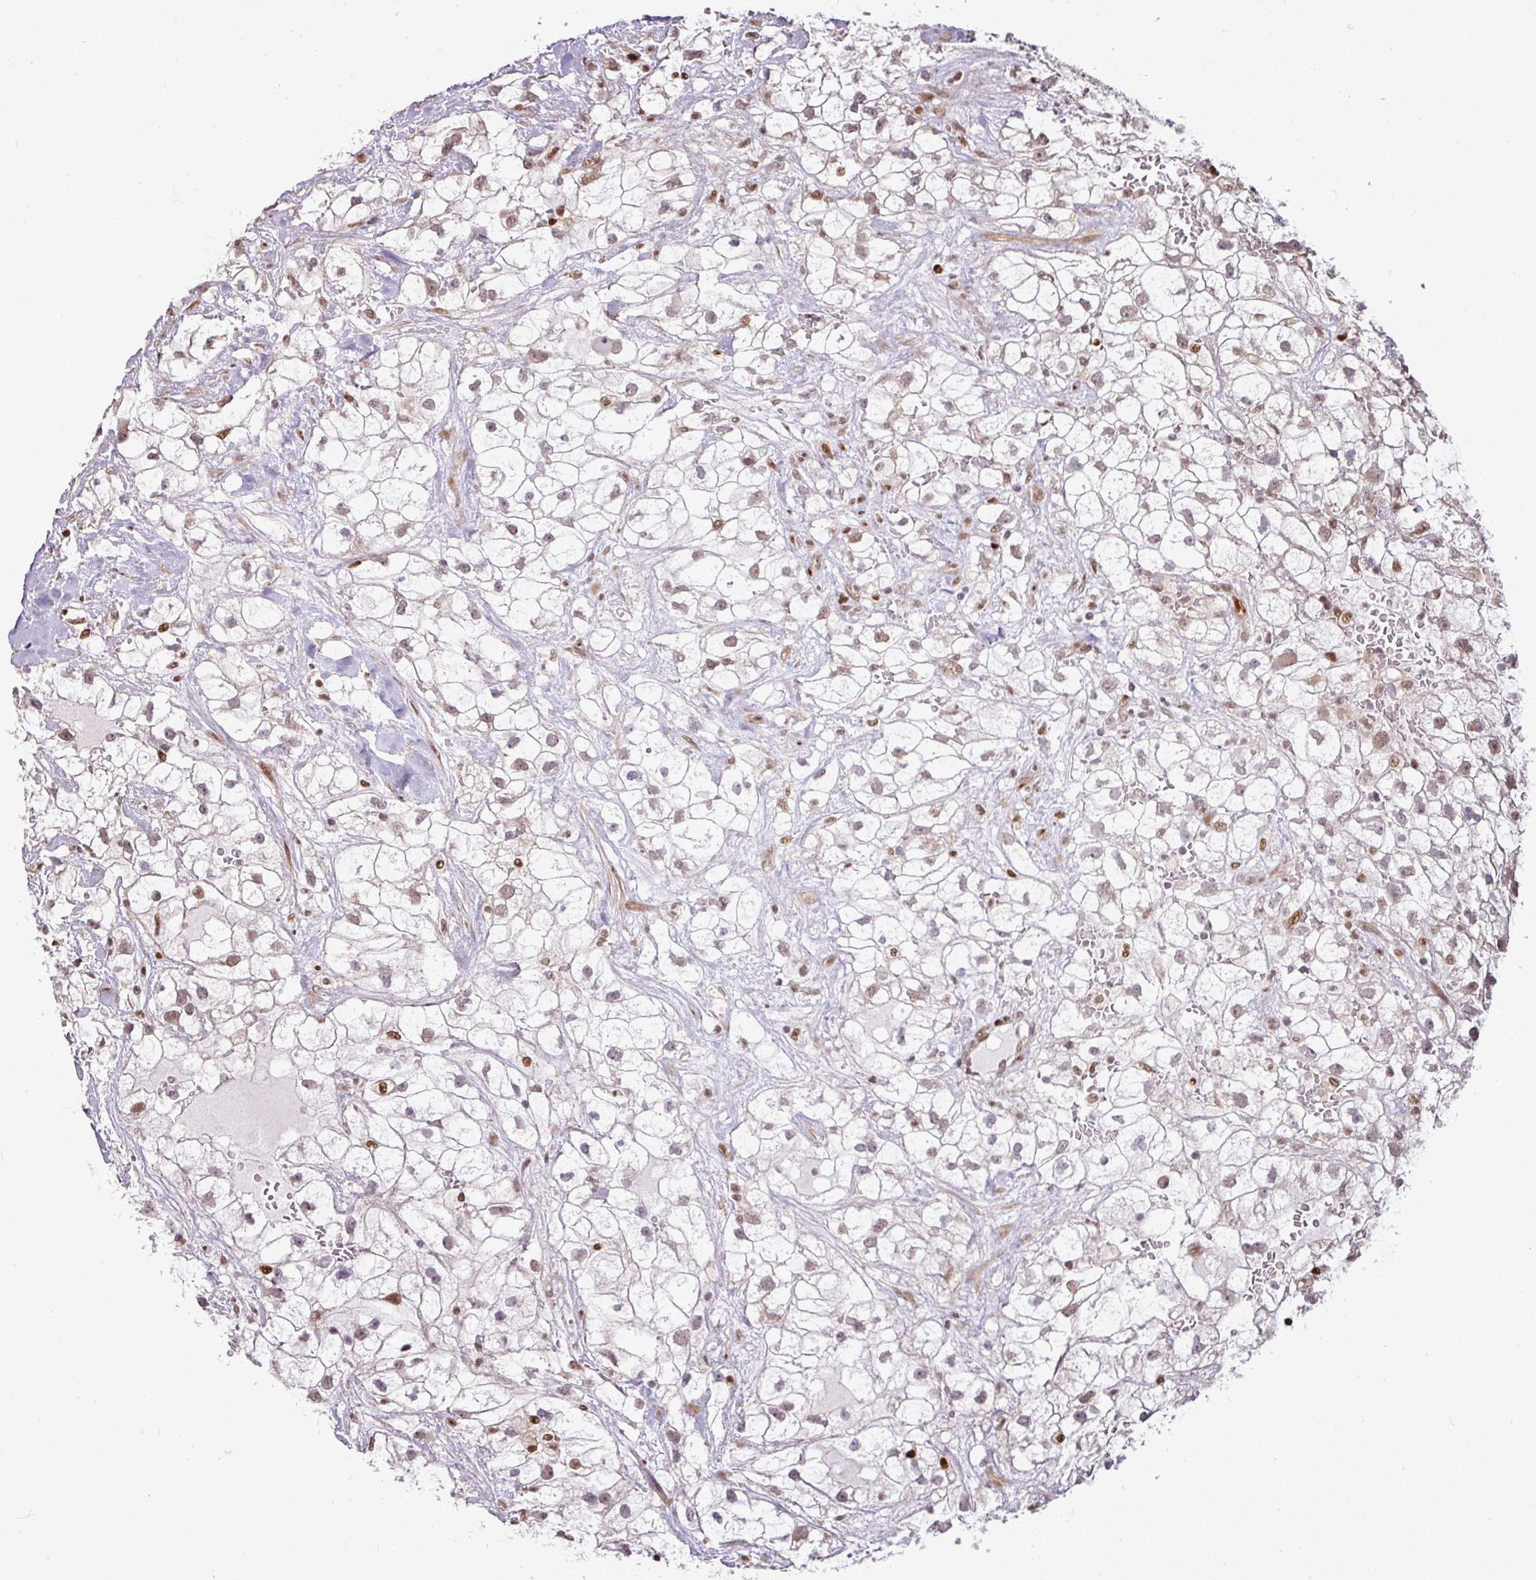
{"staining": {"intensity": "moderate", "quantity": ">75%", "location": "nuclear"}, "tissue": "renal cancer", "cell_type": "Tumor cells", "image_type": "cancer", "snomed": [{"axis": "morphology", "description": "Adenocarcinoma, NOS"}, {"axis": "topography", "description": "Kidney"}], "caption": "Protein expression analysis of human renal cancer reveals moderate nuclear positivity in approximately >75% of tumor cells. The protein of interest is stained brown, and the nuclei are stained in blue (DAB IHC with brightfield microscopy, high magnification).", "gene": "MYSM1", "patient": {"sex": "male", "age": 59}}